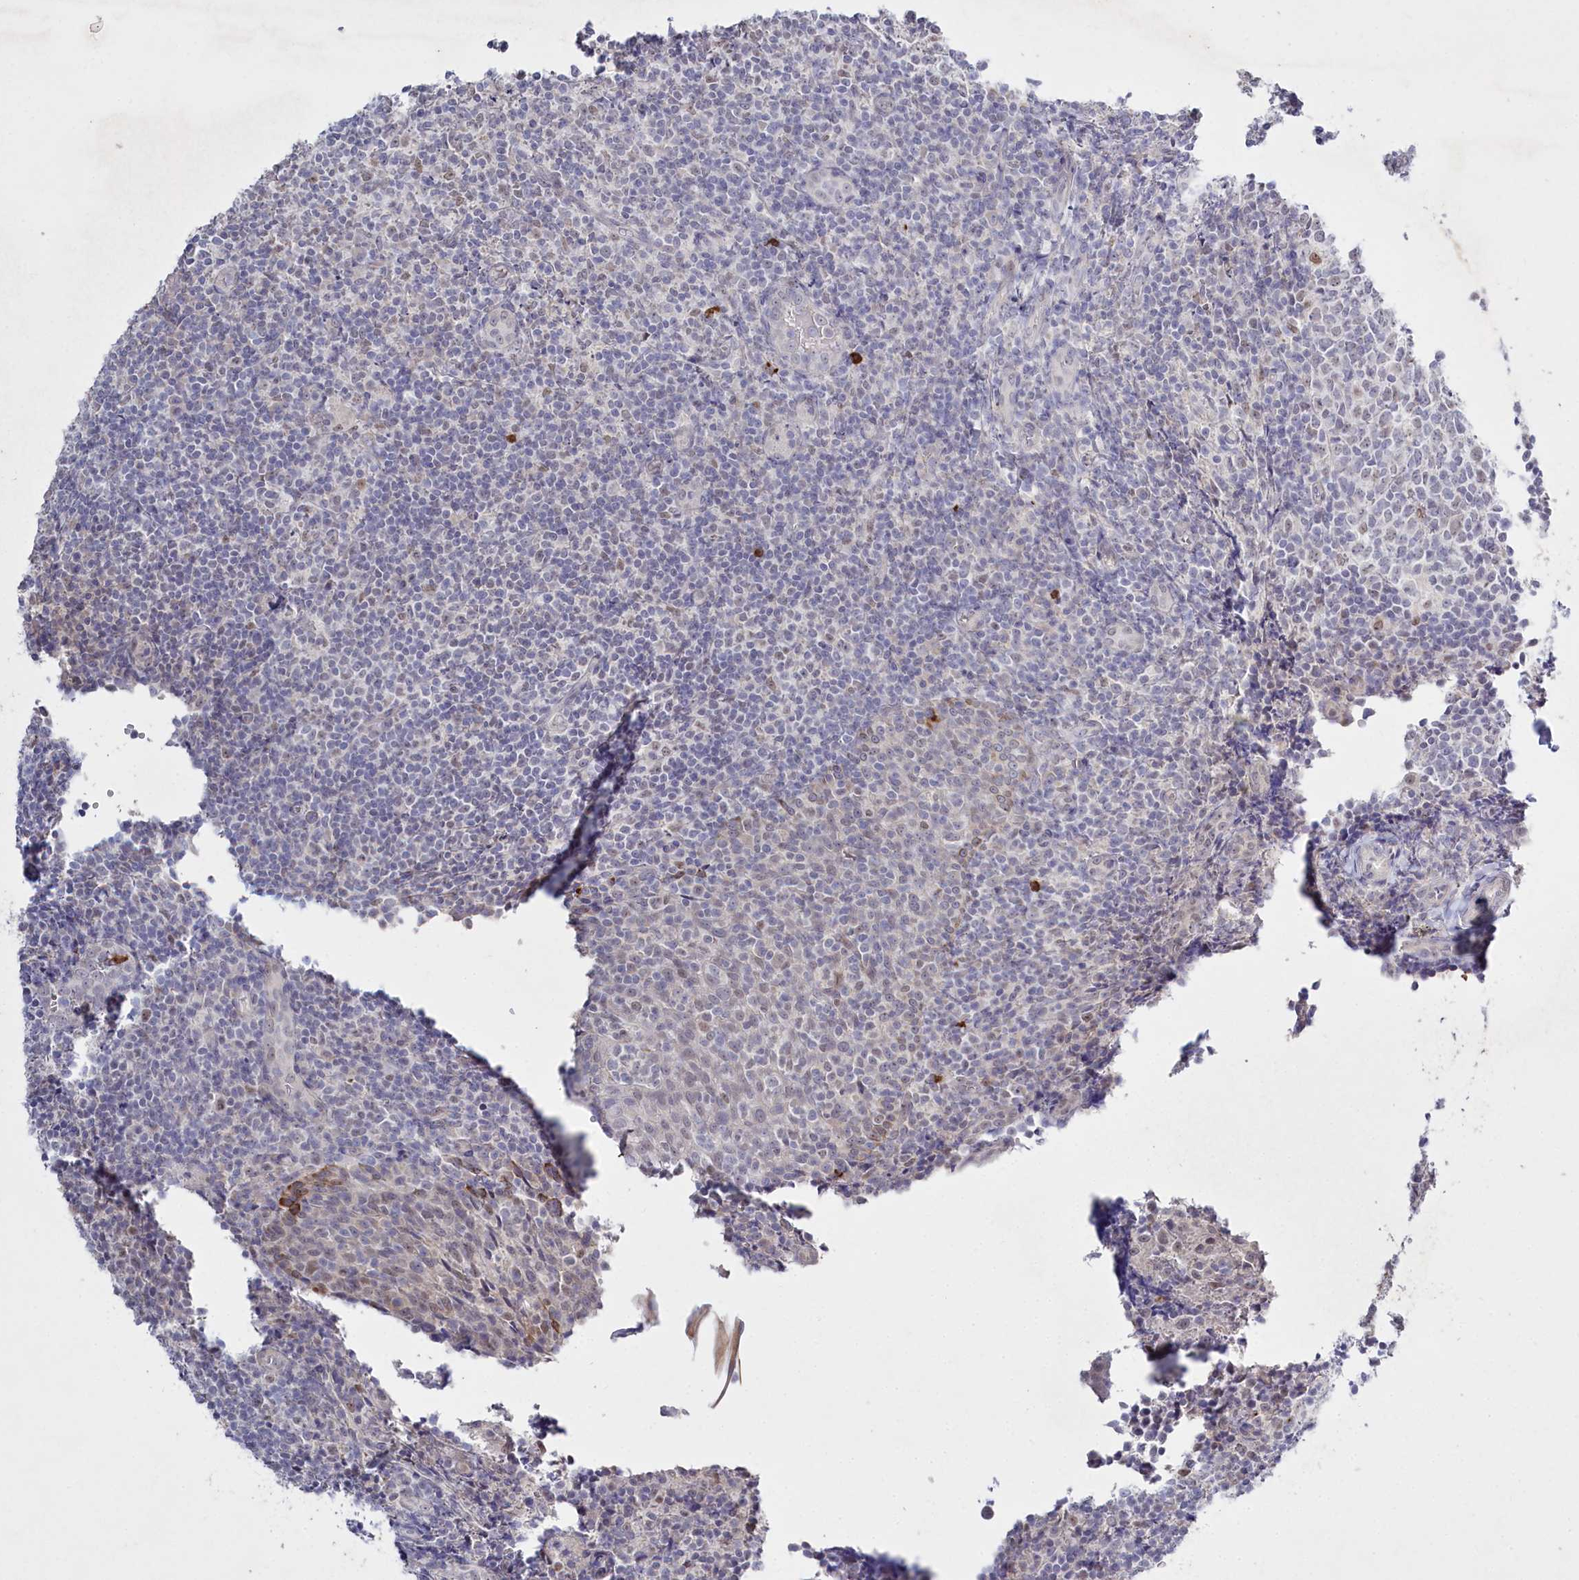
{"staining": {"intensity": "negative", "quantity": "none", "location": "none"}, "tissue": "tonsil", "cell_type": "Germinal center cells", "image_type": "normal", "snomed": [{"axis": "morphology", "description": "Normal tissue, NOS"}, {"axis": "topography", "description": "Tonsil"}], "caption": "Micrograph shows no protein staining in germinal center cells of unremarkable tonsil. (Stains: DAB (3,3'-diaminobenzidine) immunohistochemistry (IHC) with hematoxylin counter stain, Microscopy: brightfield microscopy at high magnification).", "gene": "ABITRAM", "patient": {"sex": "female", "age": 19}}